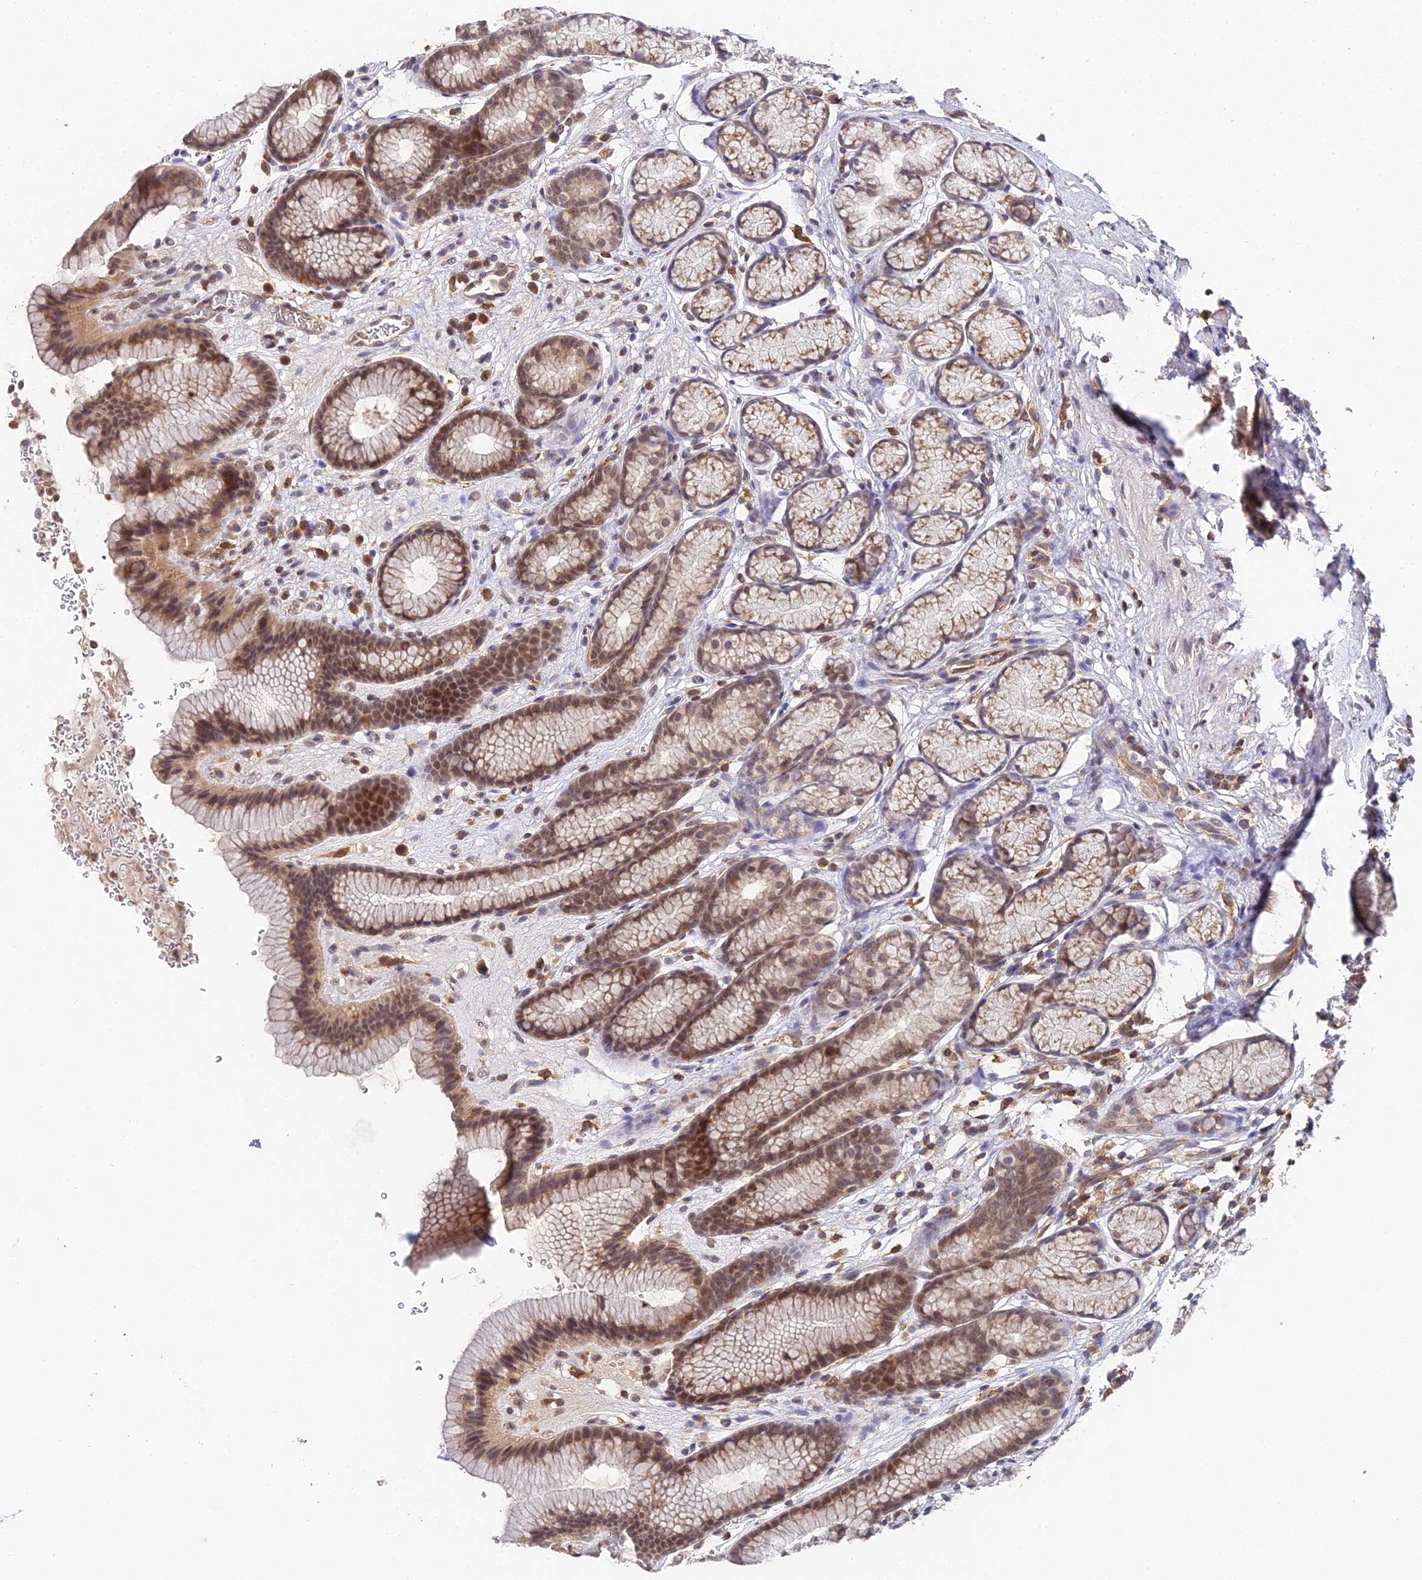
{"staining": {"intensity": "moderate", "quantity": "25%-75%", "location": "cytoplasmic/membranous,nuclear"}, "tissue": "stomach", "cell_type": "Glandular cells", "image_type": "normal", "snomed": [{"axis": "morphology", "description": "Normal tissue, NOS"}, {"axis": "topography", "description": "Stomach"}], "caption": "A high-resolution histopathology image shows IHC staining of normal stomach, which exhibits moderate cytoplasmic/membranous,nuclear staining in approximately 25%-75% of glandular cells. The staining is performed using DAB (3,3'-diaminobenzidine) brown chromogen to label protein expression. The nuclei are counter-stained blue using hematoxylin.", "gene": "TPRX1", "patient": {"sex": "male", "age": 42}}